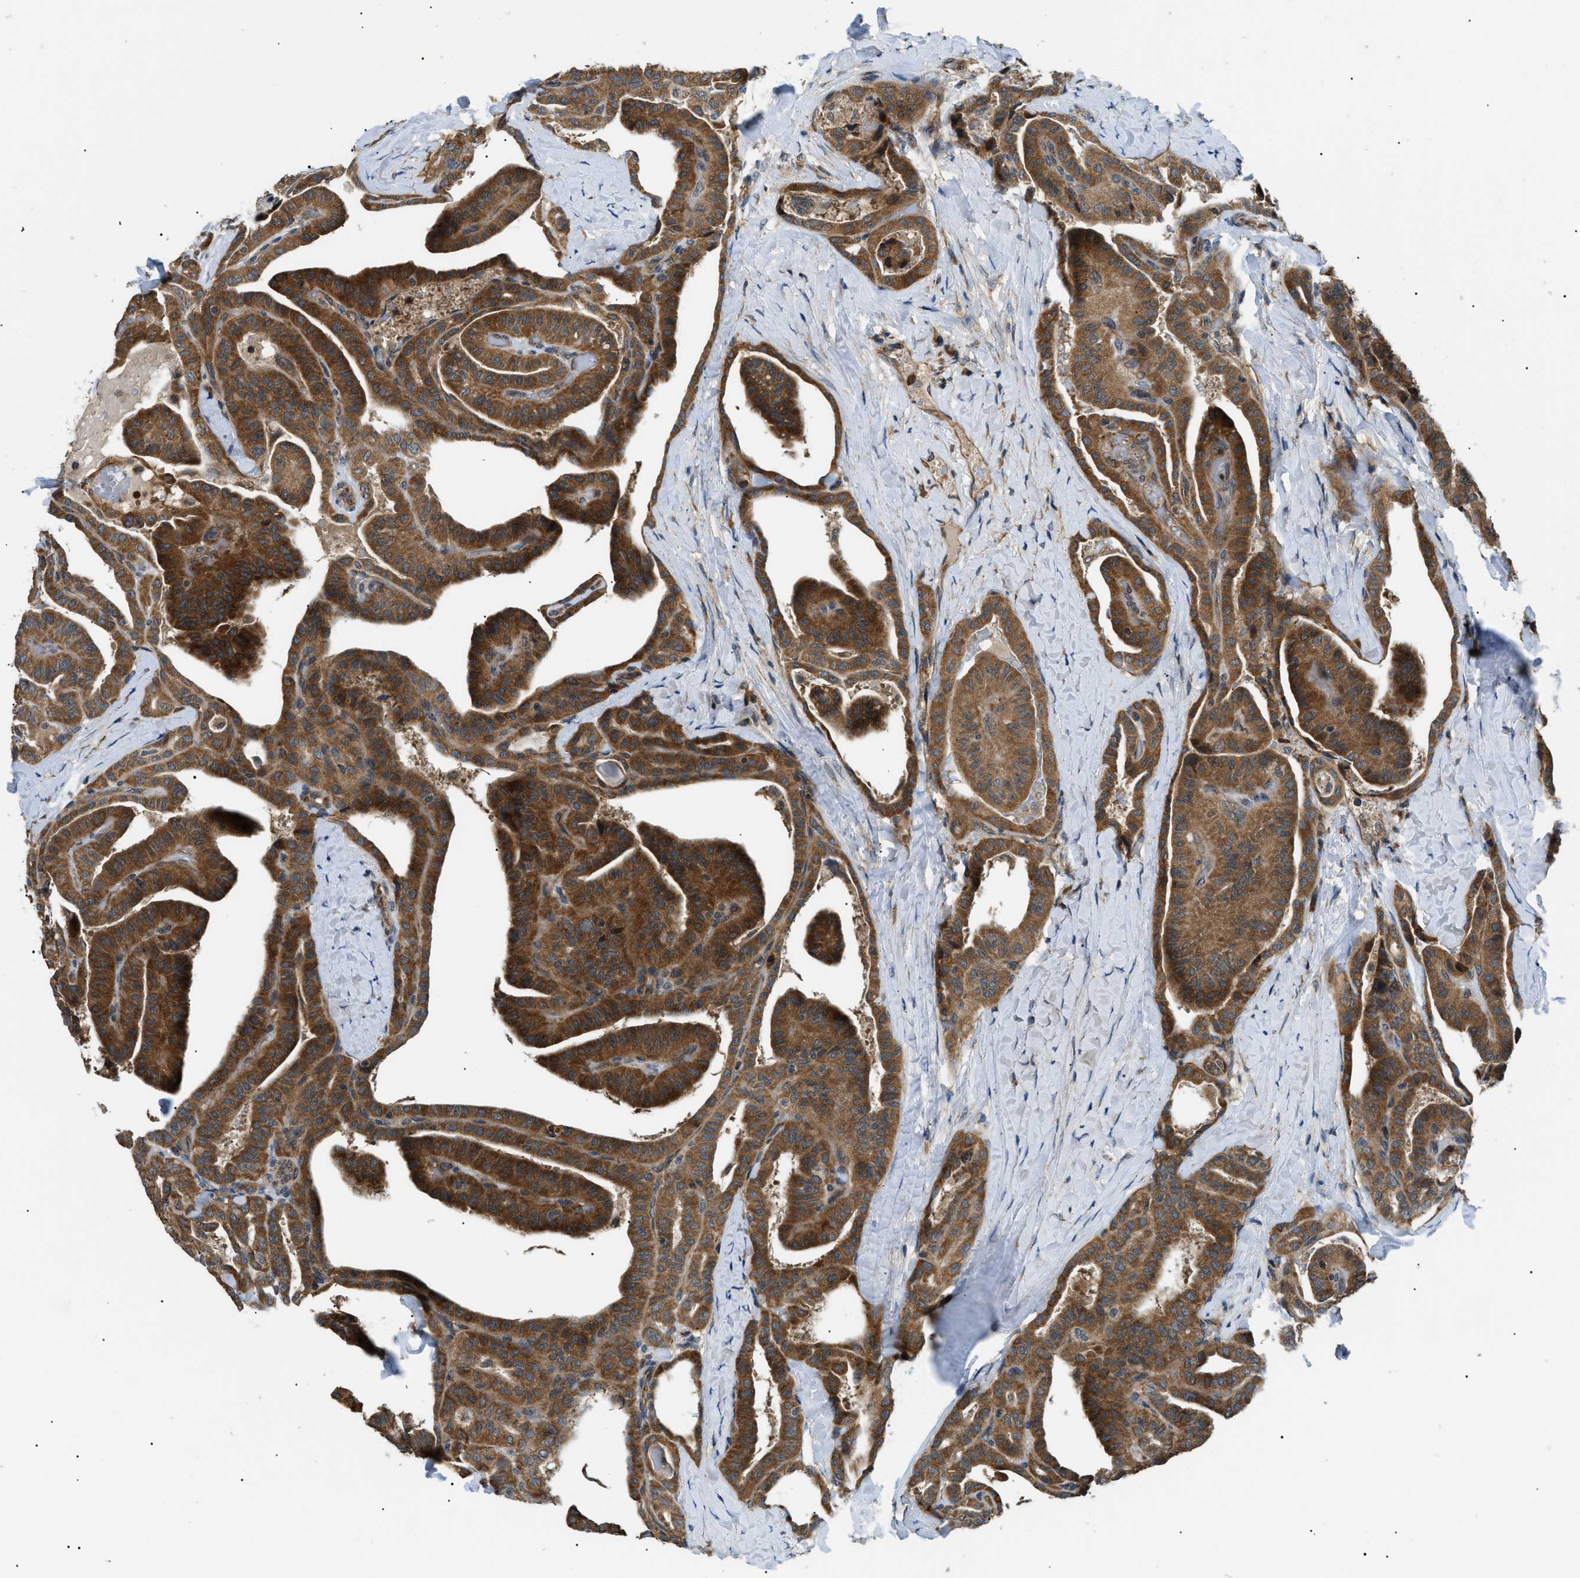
{"staining": {"intensity": "moderate", "quantity": ">75%", "location": "cytoplasmic/membranous"}, "tissue": "thyroid cancer", "cell_type": "Tumor cells", "image_type": "cancer", "snomed": [{"axis": "morphology", "description": "Papillary adenocarcinoma, NOS"}, {"axis": "topography", "description": "Thyroid gland"}], "caption": "Brown immunohistochemical staining in human thyroid cancer exhibits moderate cytoplasmic/membranous expression in approximately >75% of tumor cells. Immunohistochemistry stains the protein of interest in brown and the nuclei are stained blue.", "gene": "SRPK1", "patient": {"sex": "male", "age": 77}}